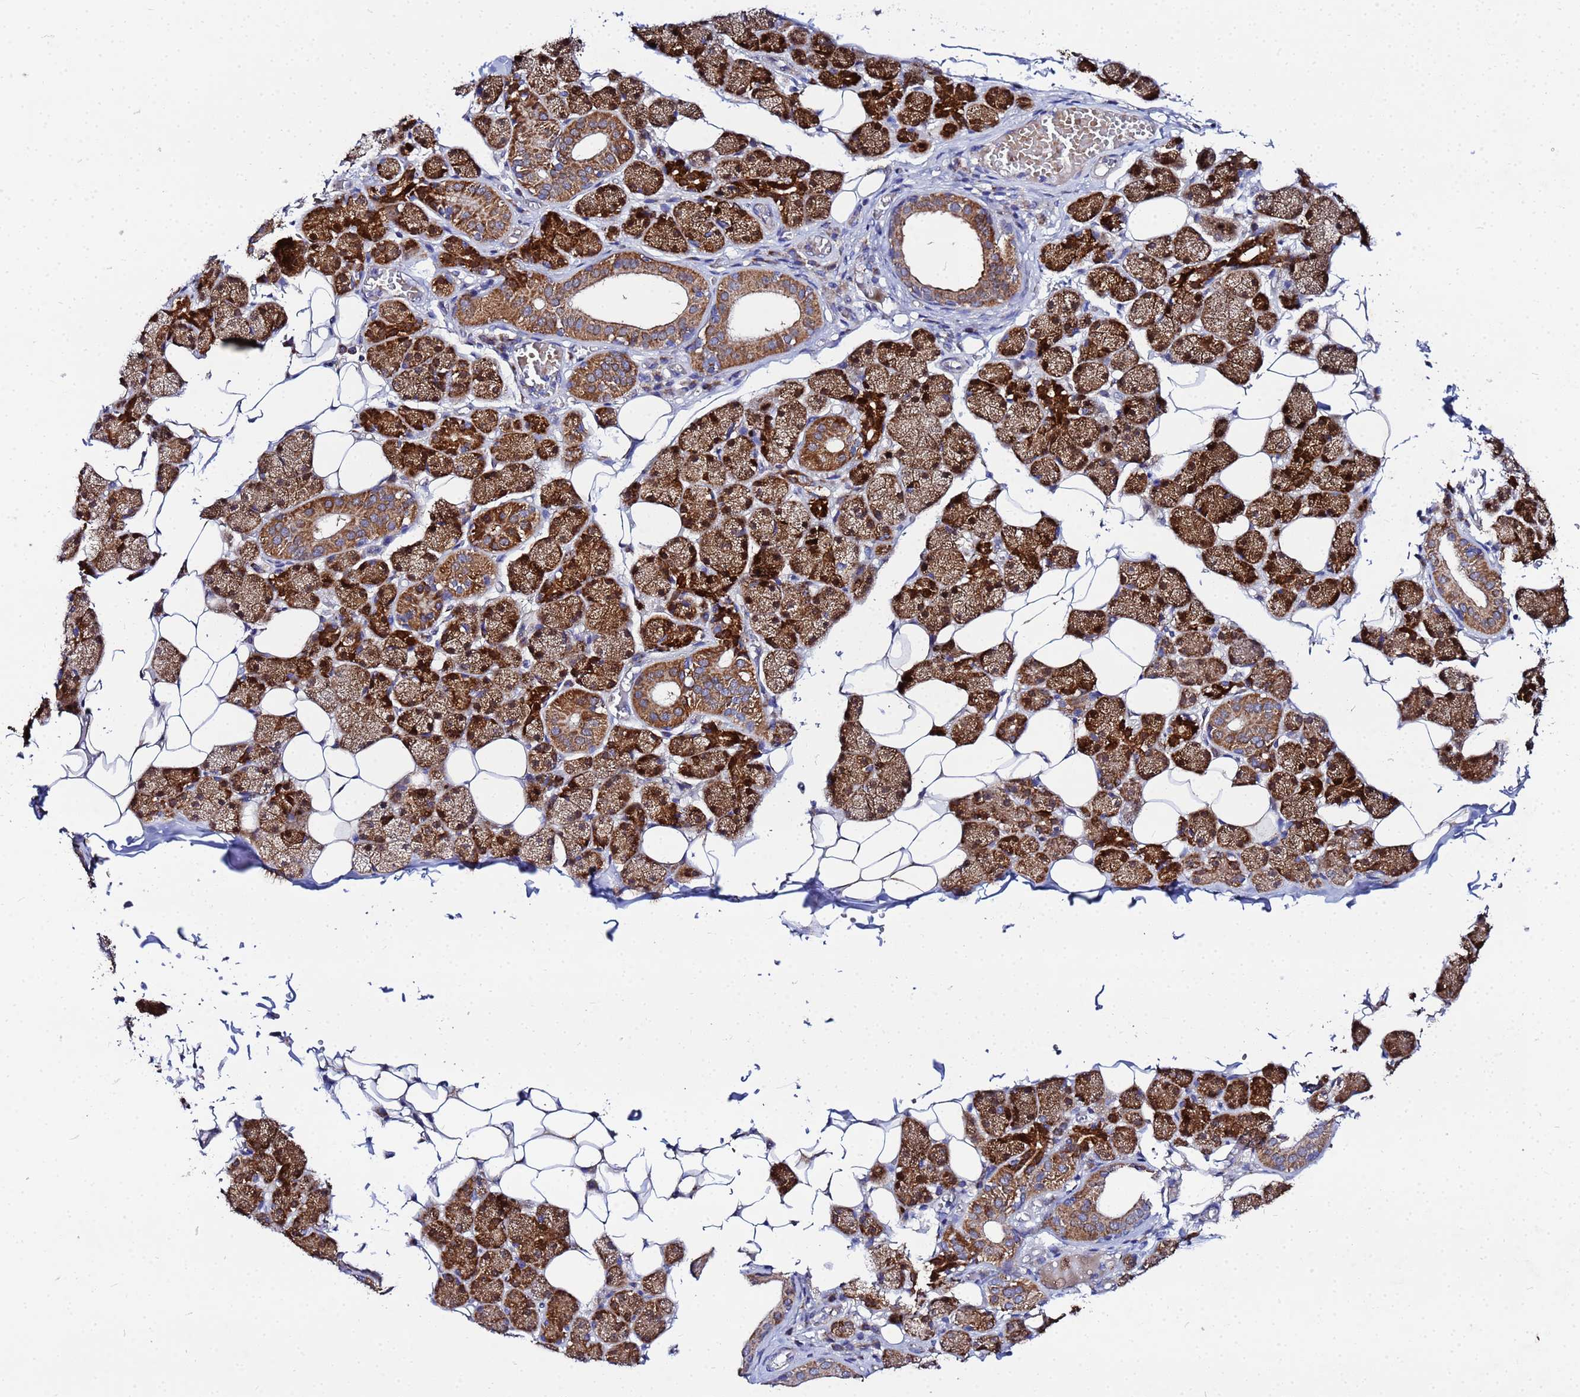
{"staining": {"intensity": "strong", "quantity": ">75%", "location": "cytoplasmic/membranous"}, "tissue": "salivary gland", "cell_type": "Glandular cells", "image_type": "normal", "snomed": [{"axis": "morphology", "description": "Normal tissue, NOS"}, {"axis": "topography", "description": "Salivary gland"}], "caption": "Salivary gland stained with DAB (3,3'-diaminobenzidine) immunohistochemistry displays high levels of strong cytoplasmic/membranous positivity in approximately >75% of glandular cells. (DAB (3,3'-diaminobenzidine) = brown stain, brightfield microscopy at high magnification).", "gene": "FAHD2A", "patient": {"sex": "female", "age": 33}}